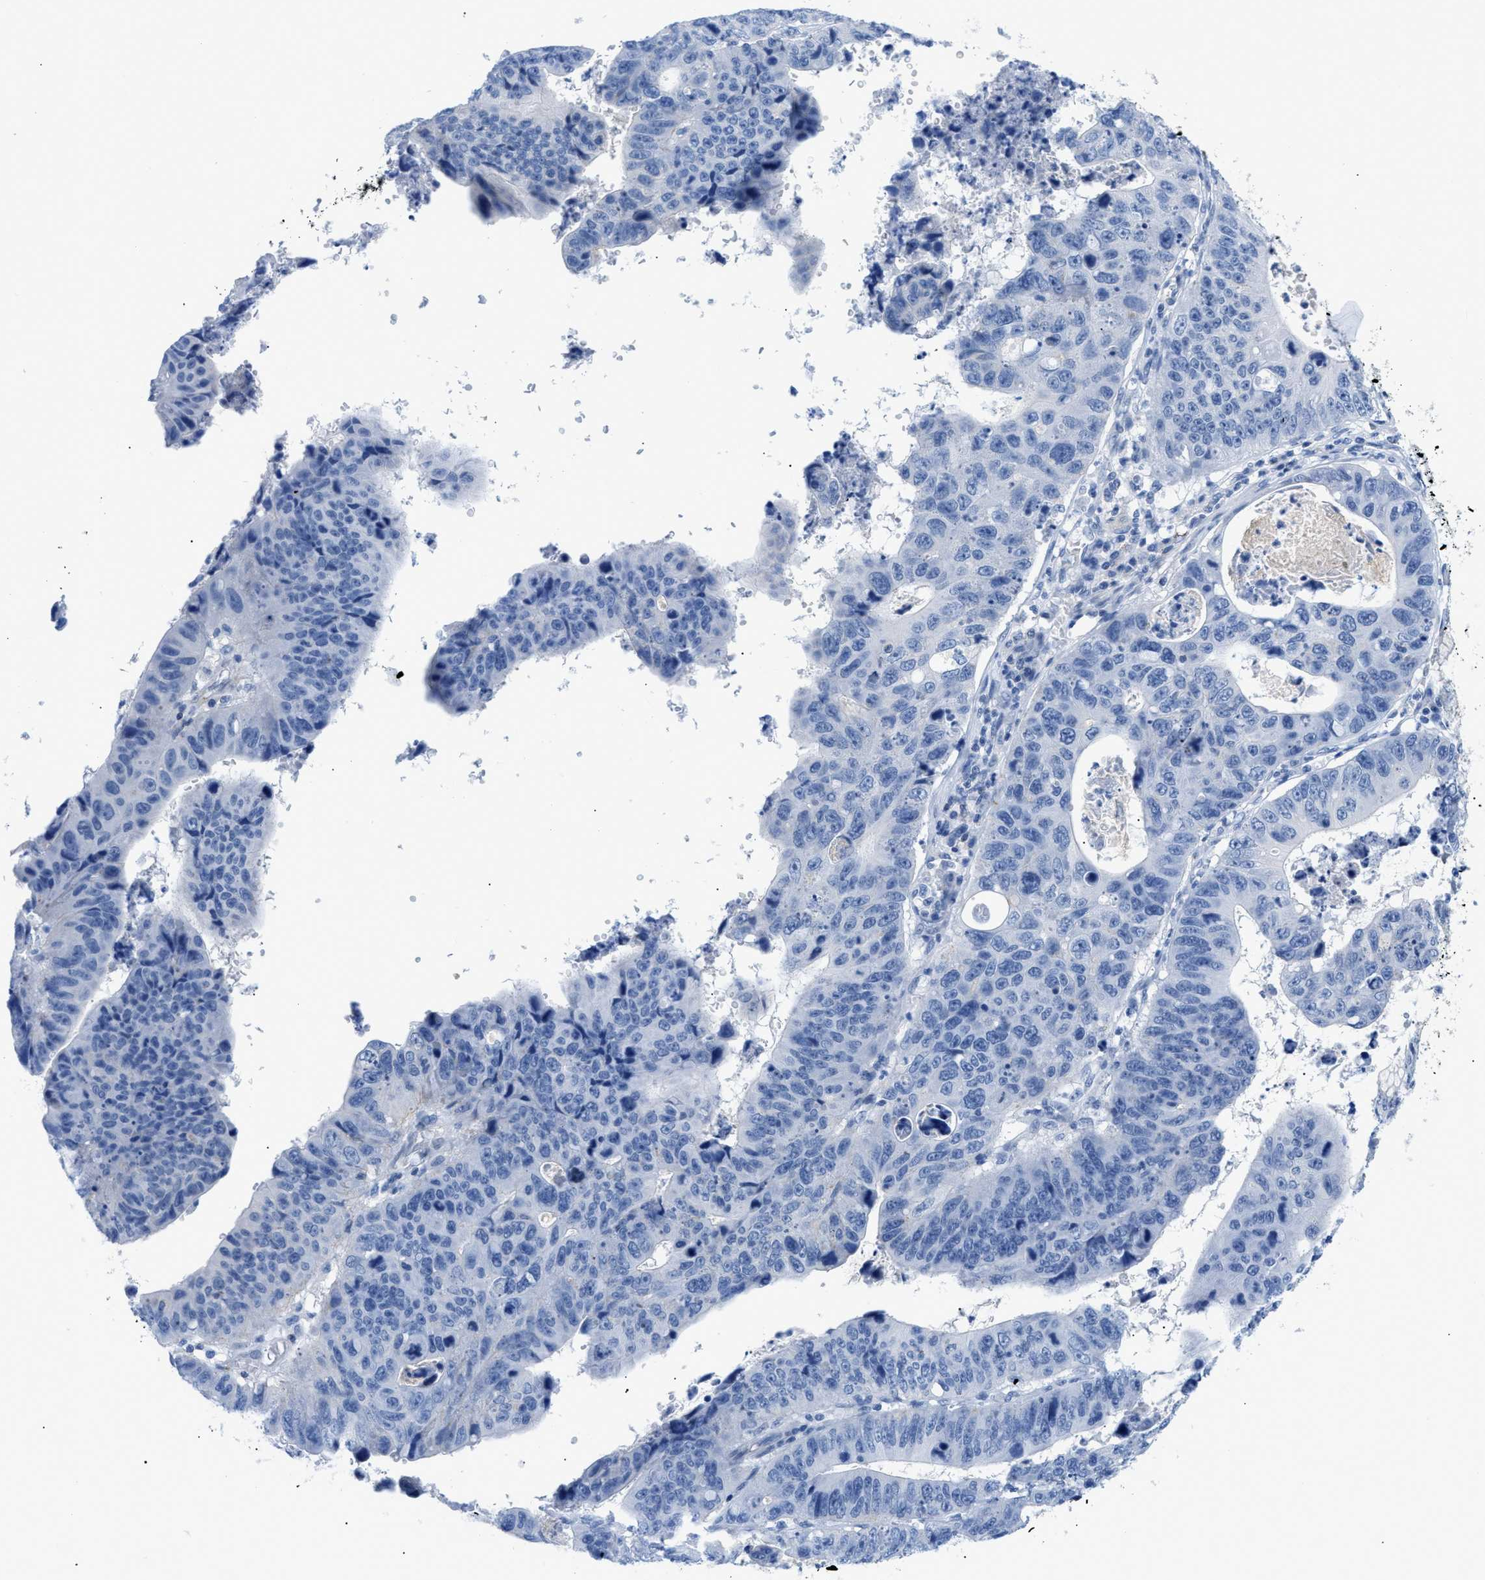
{"staining": {"intensity": "negative", "quantity": "none", "location": "none"}, "tissue": "stomach cancer", "cell_type": "Tumor cells", "image_type": "cancer", "snomed": [{"axis": "morphology", "description": "Adenocarcinoma, NOS"}, {"axis": "topography", "description": "Stomach"}], "caption": "High magnification brightfield microscopy of adenocarcinoma (stomach) stained with DAB (brown) and counterstained with hematoxylin (blue): tumor cells show no significant staining.", "gene": "FDCSP", "patient": {"sex": "male", "age": 59}}